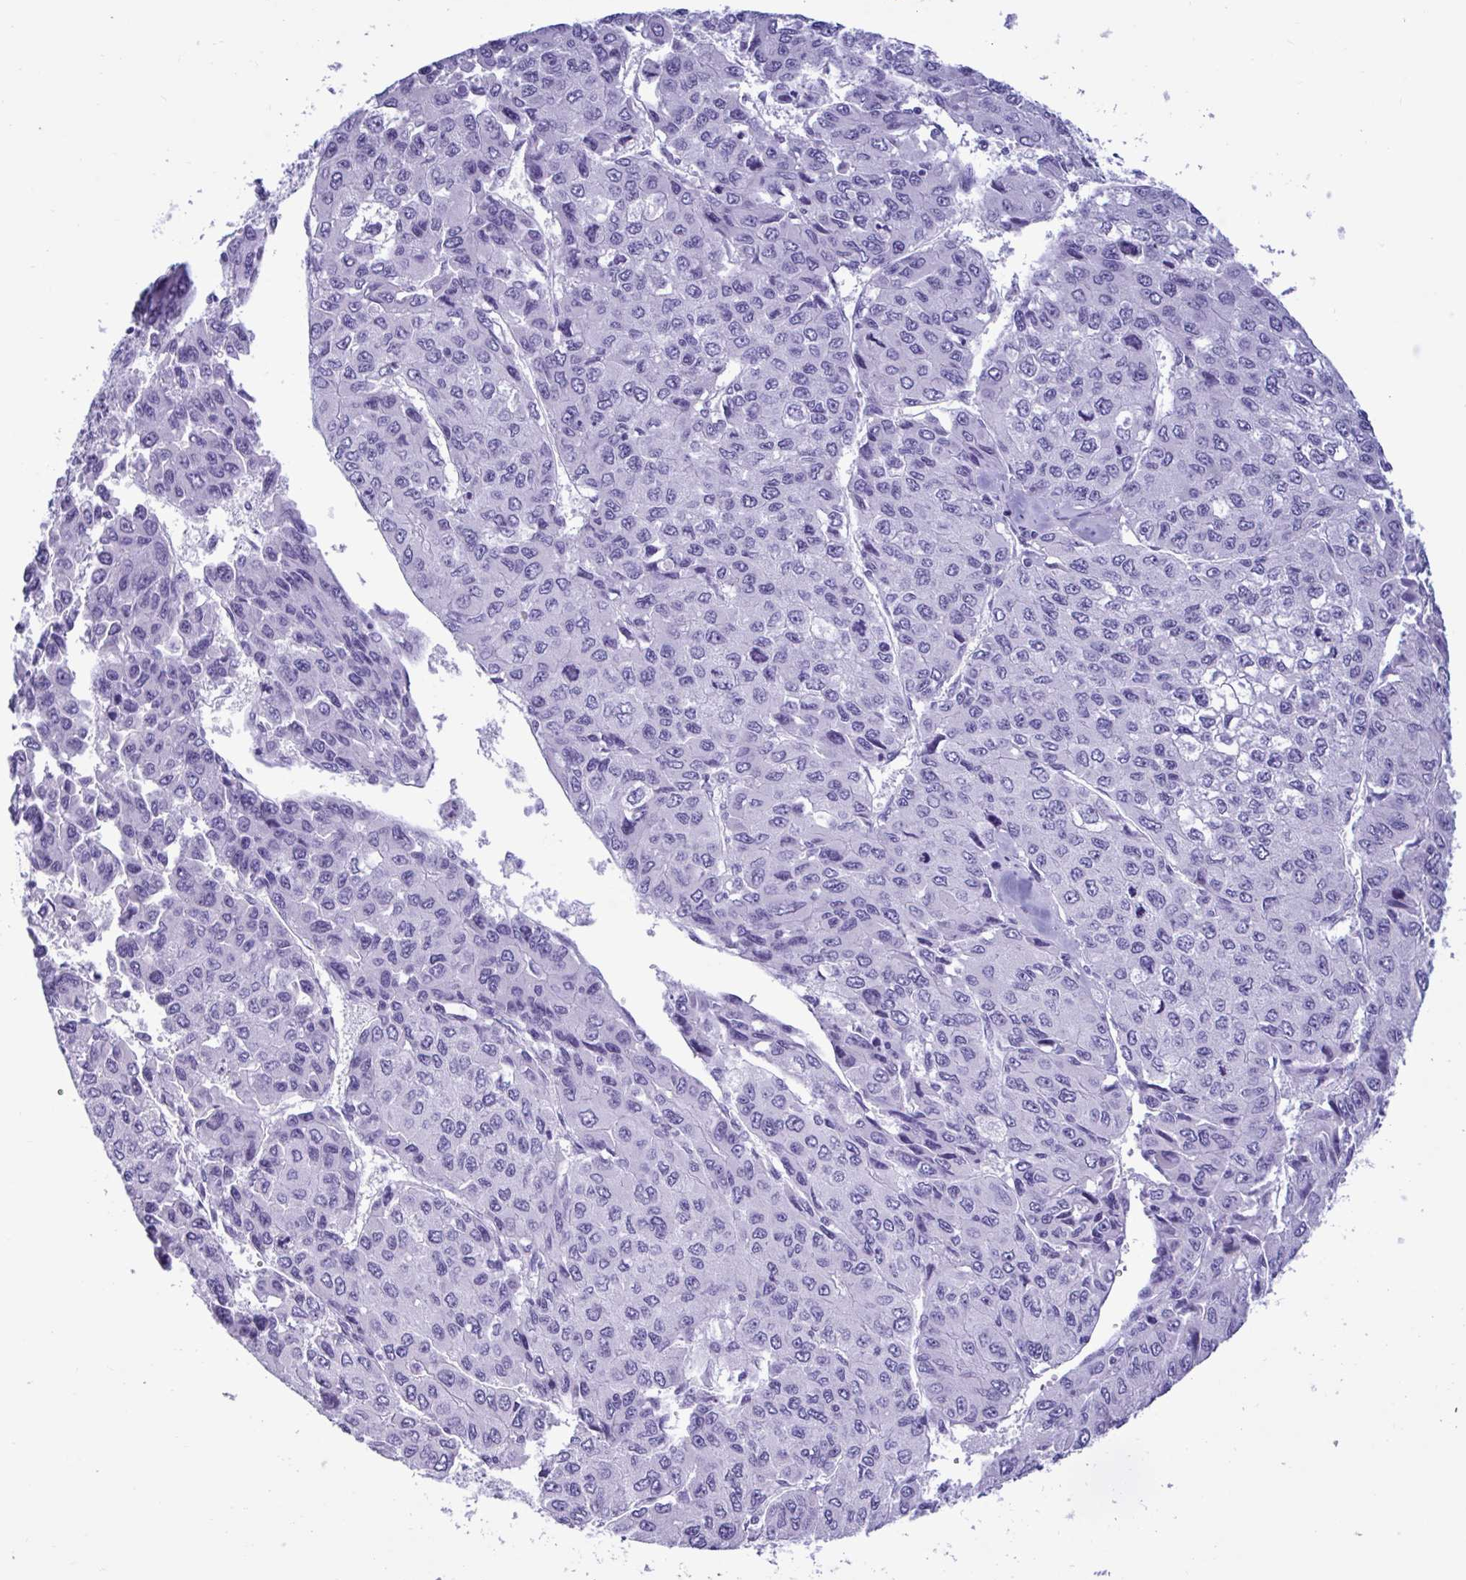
{"staining": {"intensity": "negative", "quantity": "none", "location": "none"}, "tissue": "liver cancer", "cell_type": "Tumor cells", "image_type": "cancer", "snomed": [{"axis": "morphology", "description": "Carcinoma, Hepatocellular, NOS"}, {"axis": "topography", "description": "Liver"}], "caption": "Tumor cells show no significant staining in hepatocellular carcinoma (liver). Nuclei are stained in blue.", "gene": "MRGPRG", "patient": {"sex": "female", "age": 66}}